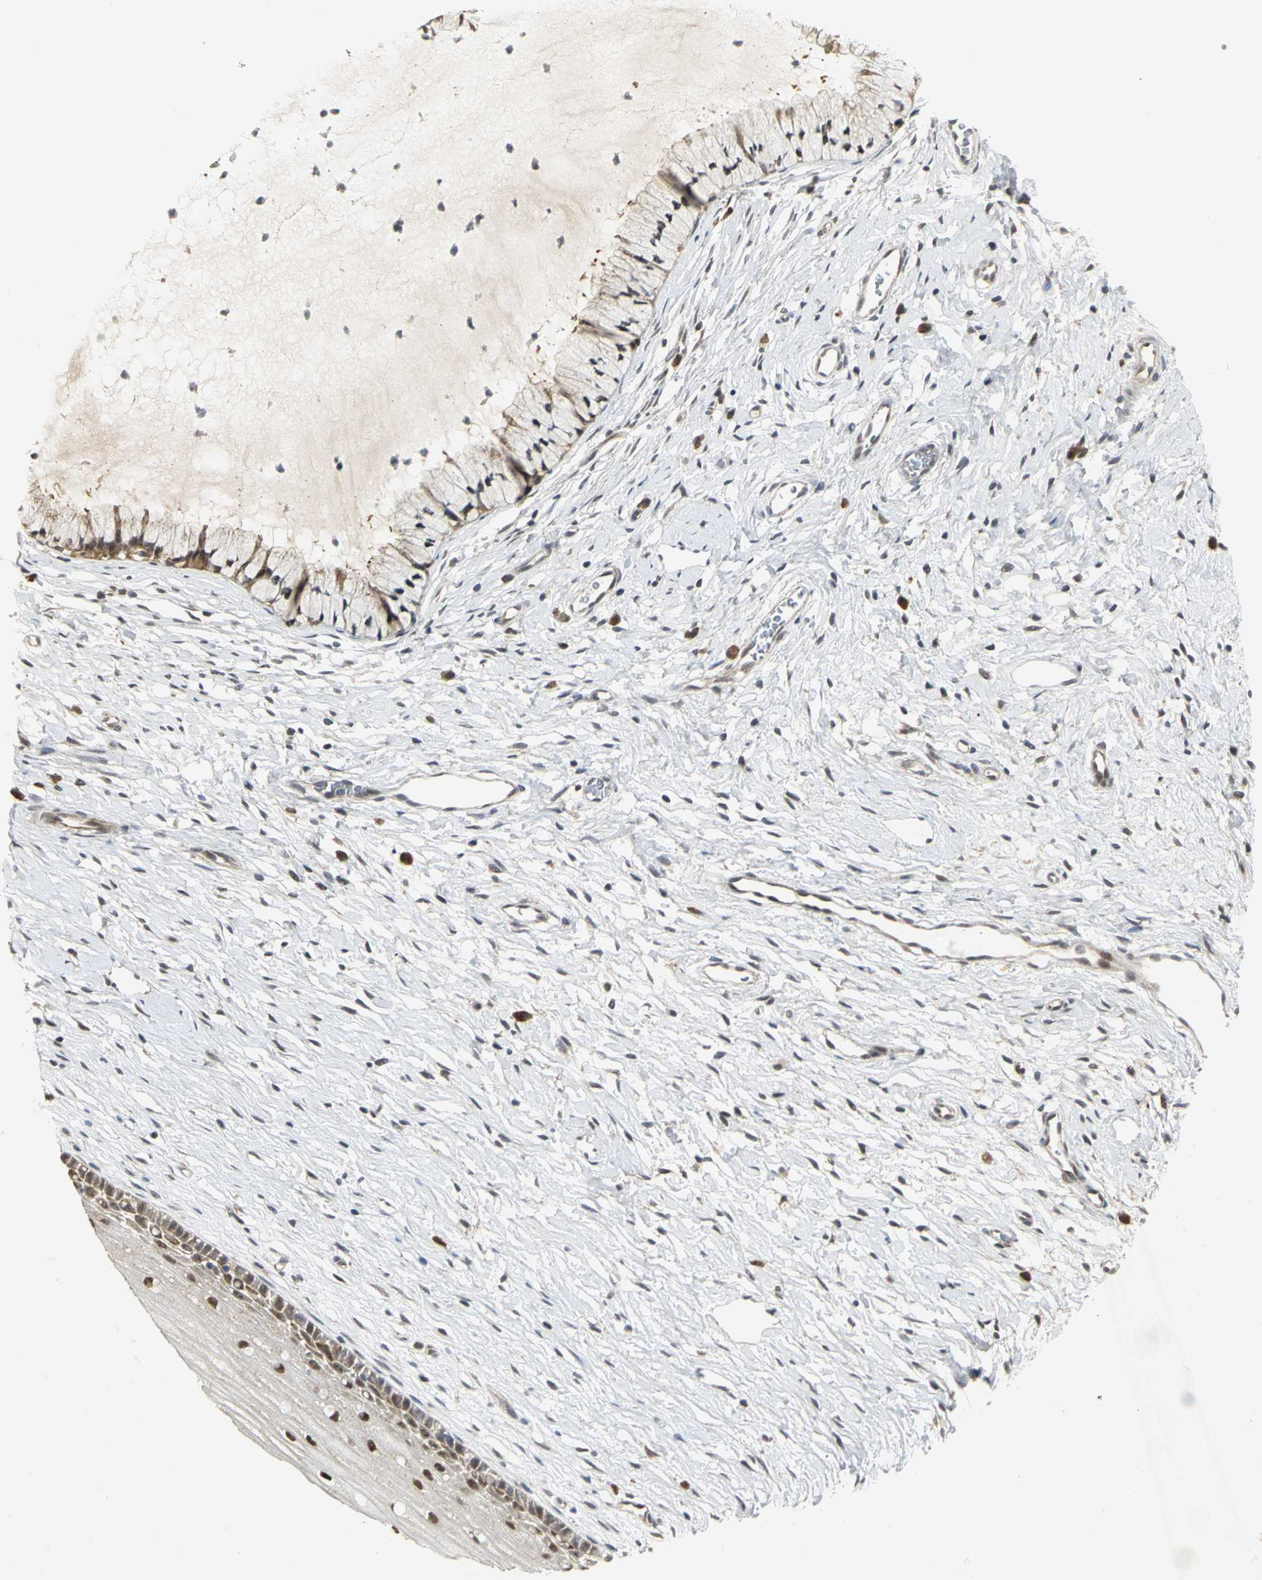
{"staining": {"intensity": "moderate", "quantity": ">75%", "location": "cytoplasmic/membranous,nuclear"}, "tissue": "cervix", "cell_type": "Glandular cells", "image_type": "normal", "snomed": [{"axis": "morphology", "description": "Normal tissue, NOS"}, {"axis": "topography", "description": "Cervix"}], "caption": "Cervix stained for a protein (brown) demonstrates moderate cytoplasmic/membranous,nuclear positive expression in about >75% of glandular cells.", "gene": "PSMC4", "patient": {"sex": "female", "age": 46}}